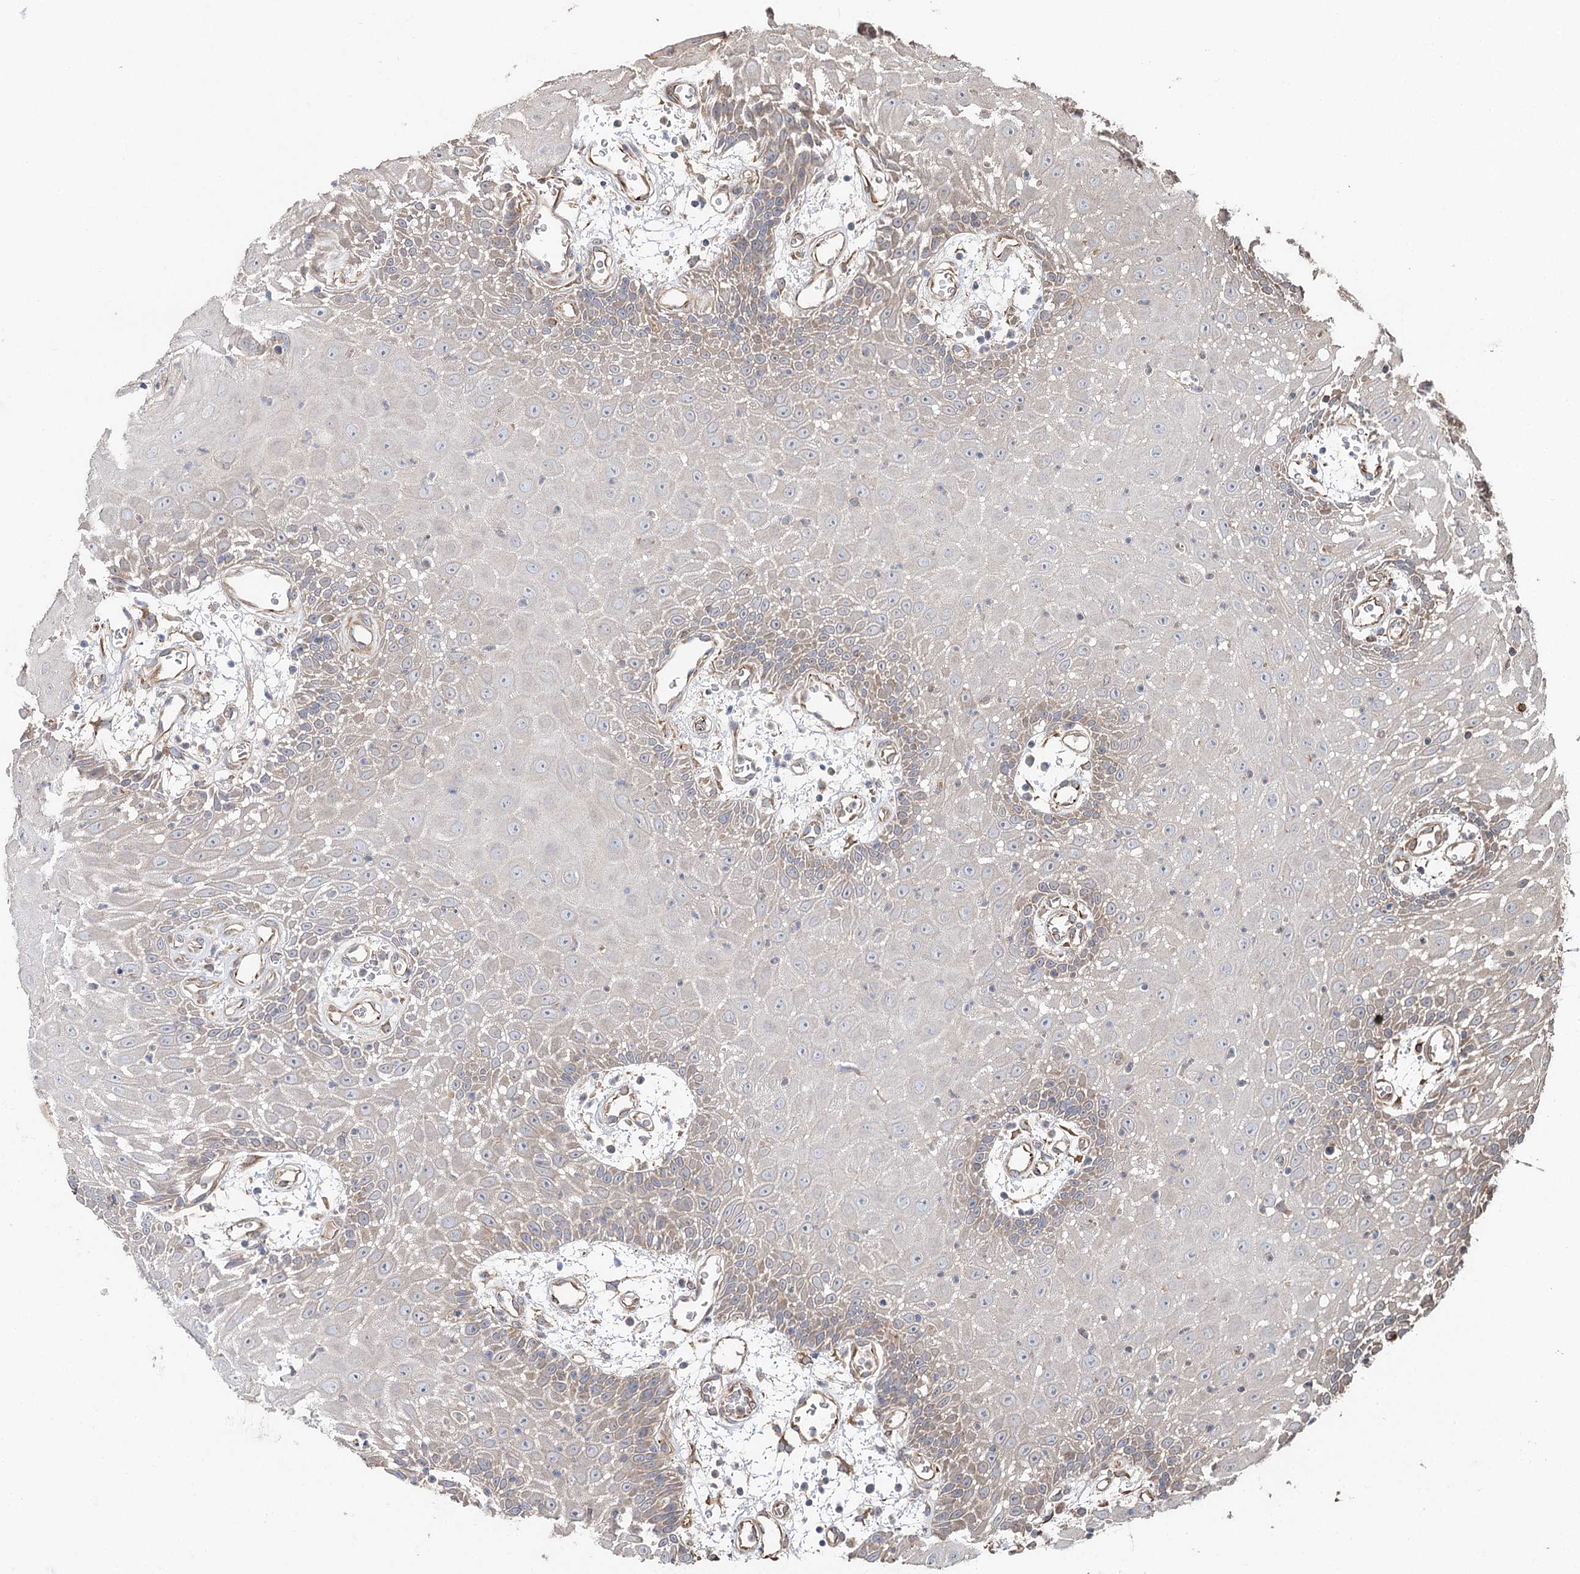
{"staining": {"intensity": "moderate", "quantity": "25%-75%", "location": "cytoplasmic/membranous"}, "tissue": "oral mucosa", "cell_type": "Squamous epithelial cells", "image_type": "normal", "snomed": [{"axis": "morphology", "description": "Normal tissue, NOS"}, {"axis": "topography", "description": "Skeletal muscle"}, {"axis": "topography", "description": "Oral tissue"}, {"axis": "topography", "description": "Salivary gland"}, {"axis": "topography", "description": "Peripheral nerve tissue"}], "caption": "Squamous epithelial cells reveal medium levels of moderate cytoplasmic/membranous positivity in approximately 25%-75% of cells in benign oral mucosa. (DAB IHC, brown staining for protein, blue staining for nuclei).", "gene": "SPART", "patient": {"sex": "male", "age": 54}}